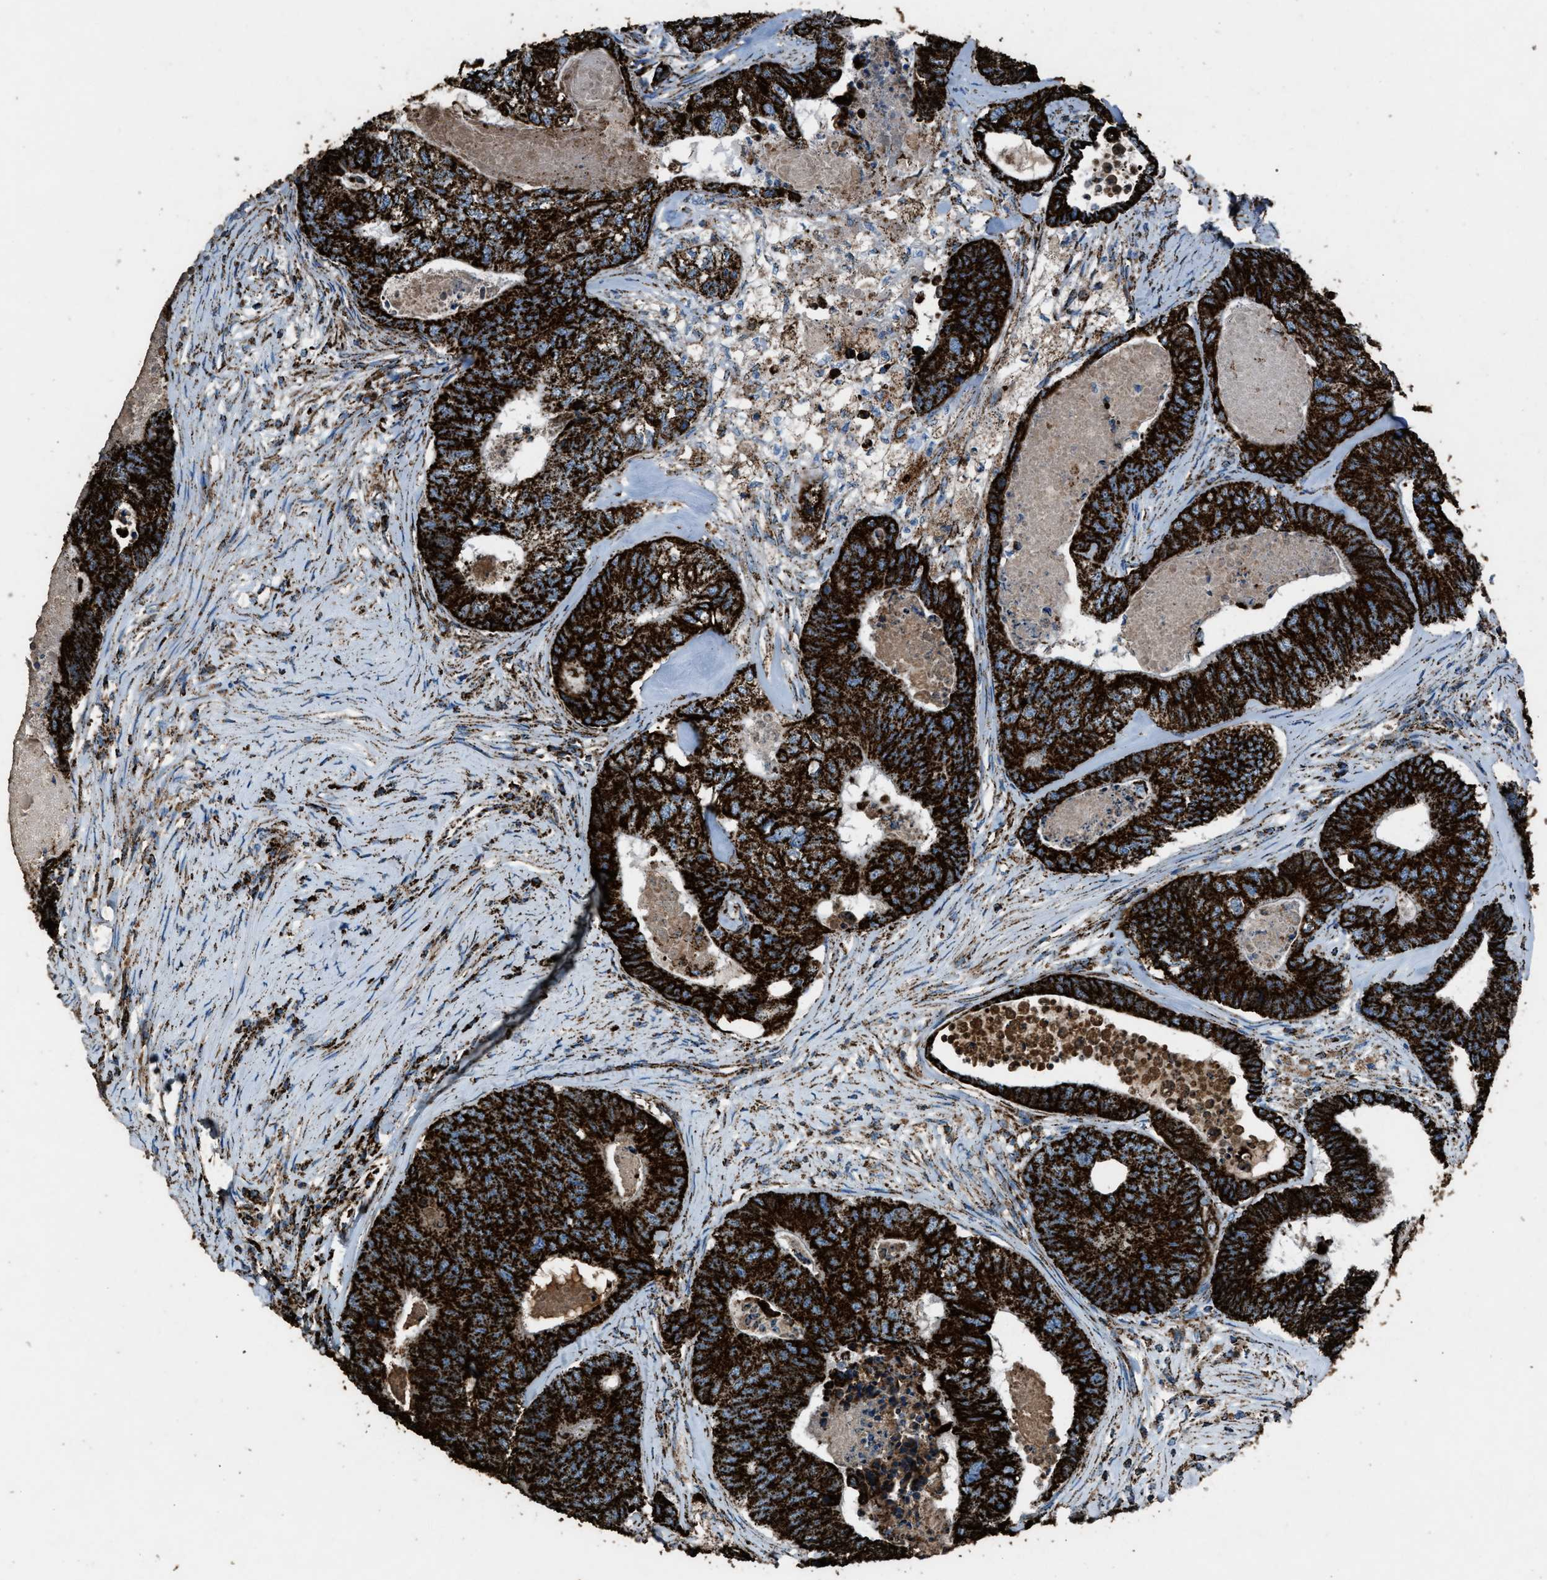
{"staining": {"intensity": "strong", "quantity": ">75%", "location": "cytoplasmic/membranous"}, "tissue": "colorectal cancer", "cell_type": "Tumor cells", "image_type": "cancer", "snomed": [{"axis": "morphology", "description": "Adenocarcinoma, NOS"}, {"axis": "topography", "description": "Colon"}], "caption": "Adenocarcinoma (colorectal) stained with a protein marker reveals strong staining in tumor cells.", "gene": "MDH2", "patient": {"sex": "female", "age": 67}}